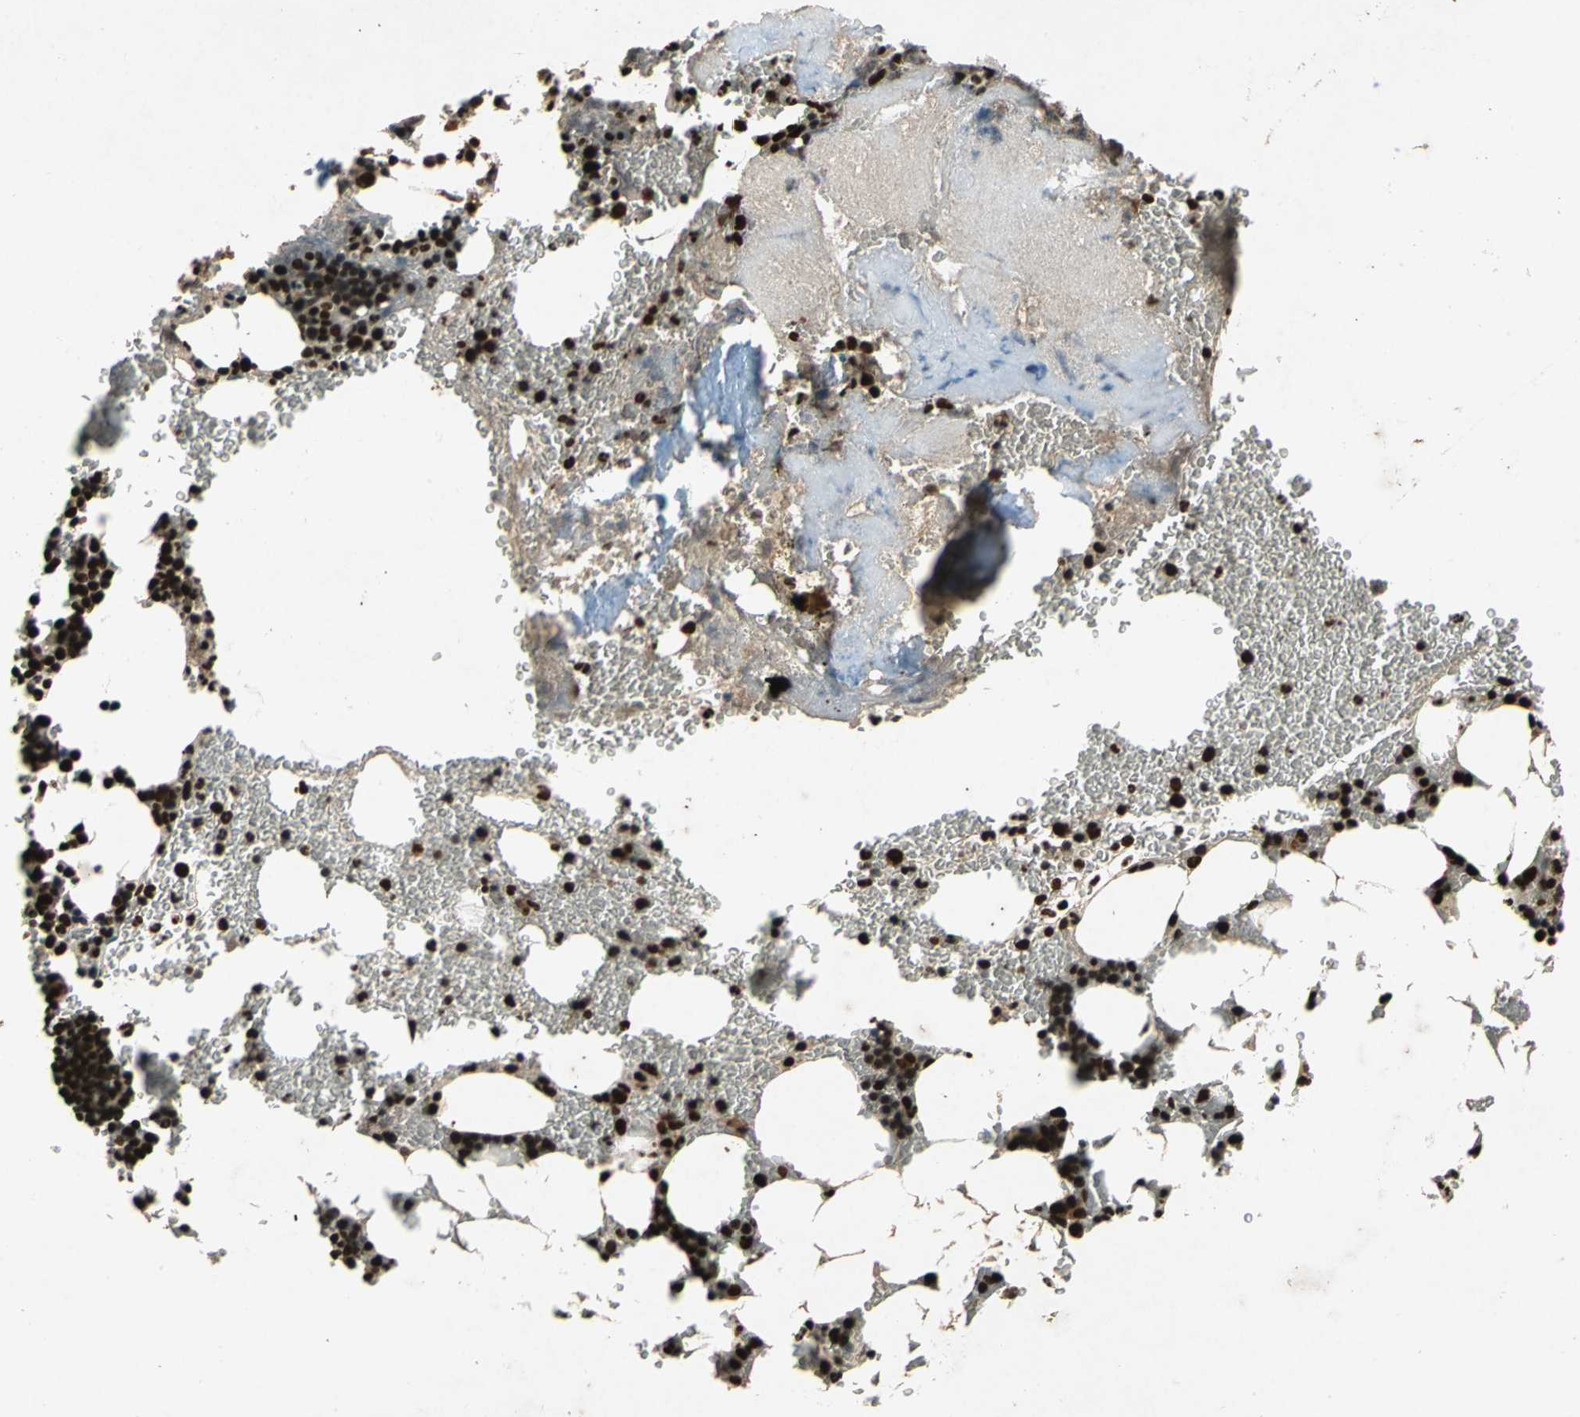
{"staining": {"intensity": "strong", "quantity": ">75%", "location": "nuclear"}, "tissue": "bone marrow", "cell_type": "Hematopoietic cells", "image_type": "normal", "snomed": [{"axis": "morphology", "description": "Normal tissue, NOS"}, {"axis": "topography", "description": "Bone marrow"}], "caption": "This image demonstrates IHC staining of unremarkable human bone marrow, with high strong nuclear staining in about >75% of hematopoietic cells.", "gene": "MTA2", "patient": {"sex": "female", "age": 73}}